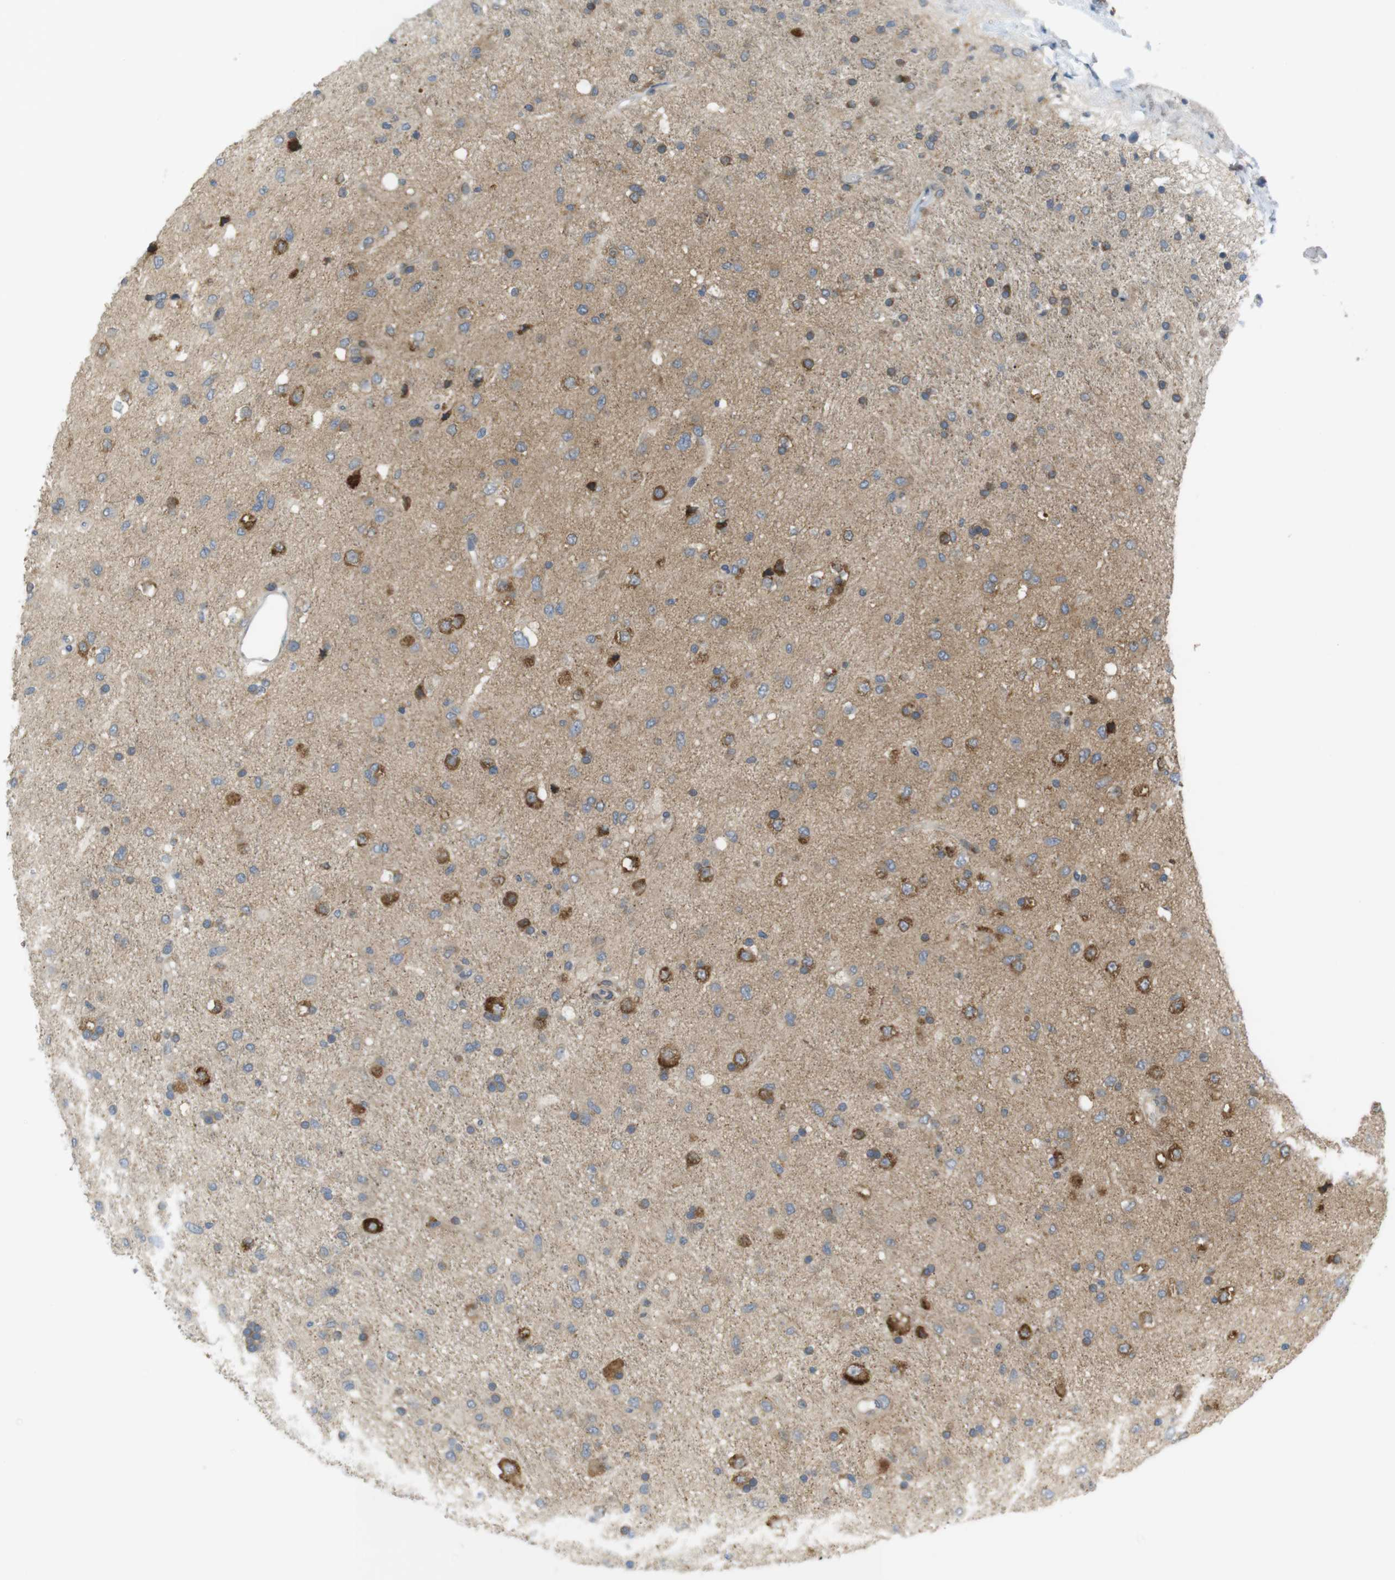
{"staining": {"intensity": "moderate", "quantity": "25%-75%", "location": "cytoplasmic/membranous"}, "tissue": "glioma", "cell_type": "Tumor cells", "image_type": "cancer", "snomed": [{"axis": "morphology", "description": "Glioma, malignant, Low grade"}, {"axis": "topography", "description": "Brain"}], "caption": "DAB (3,3'-diaminobenzidine) immunohistochemical staining of human malignant low-grade glioma demonstrates moderate cytoplasmic/membranous protein staining in about 25%-75% of tumor cells. (DAB IHC with brightfield microscopy, high magnification).", "gene": "GJC3", "patient": {"sex": "male", "age": 77}}